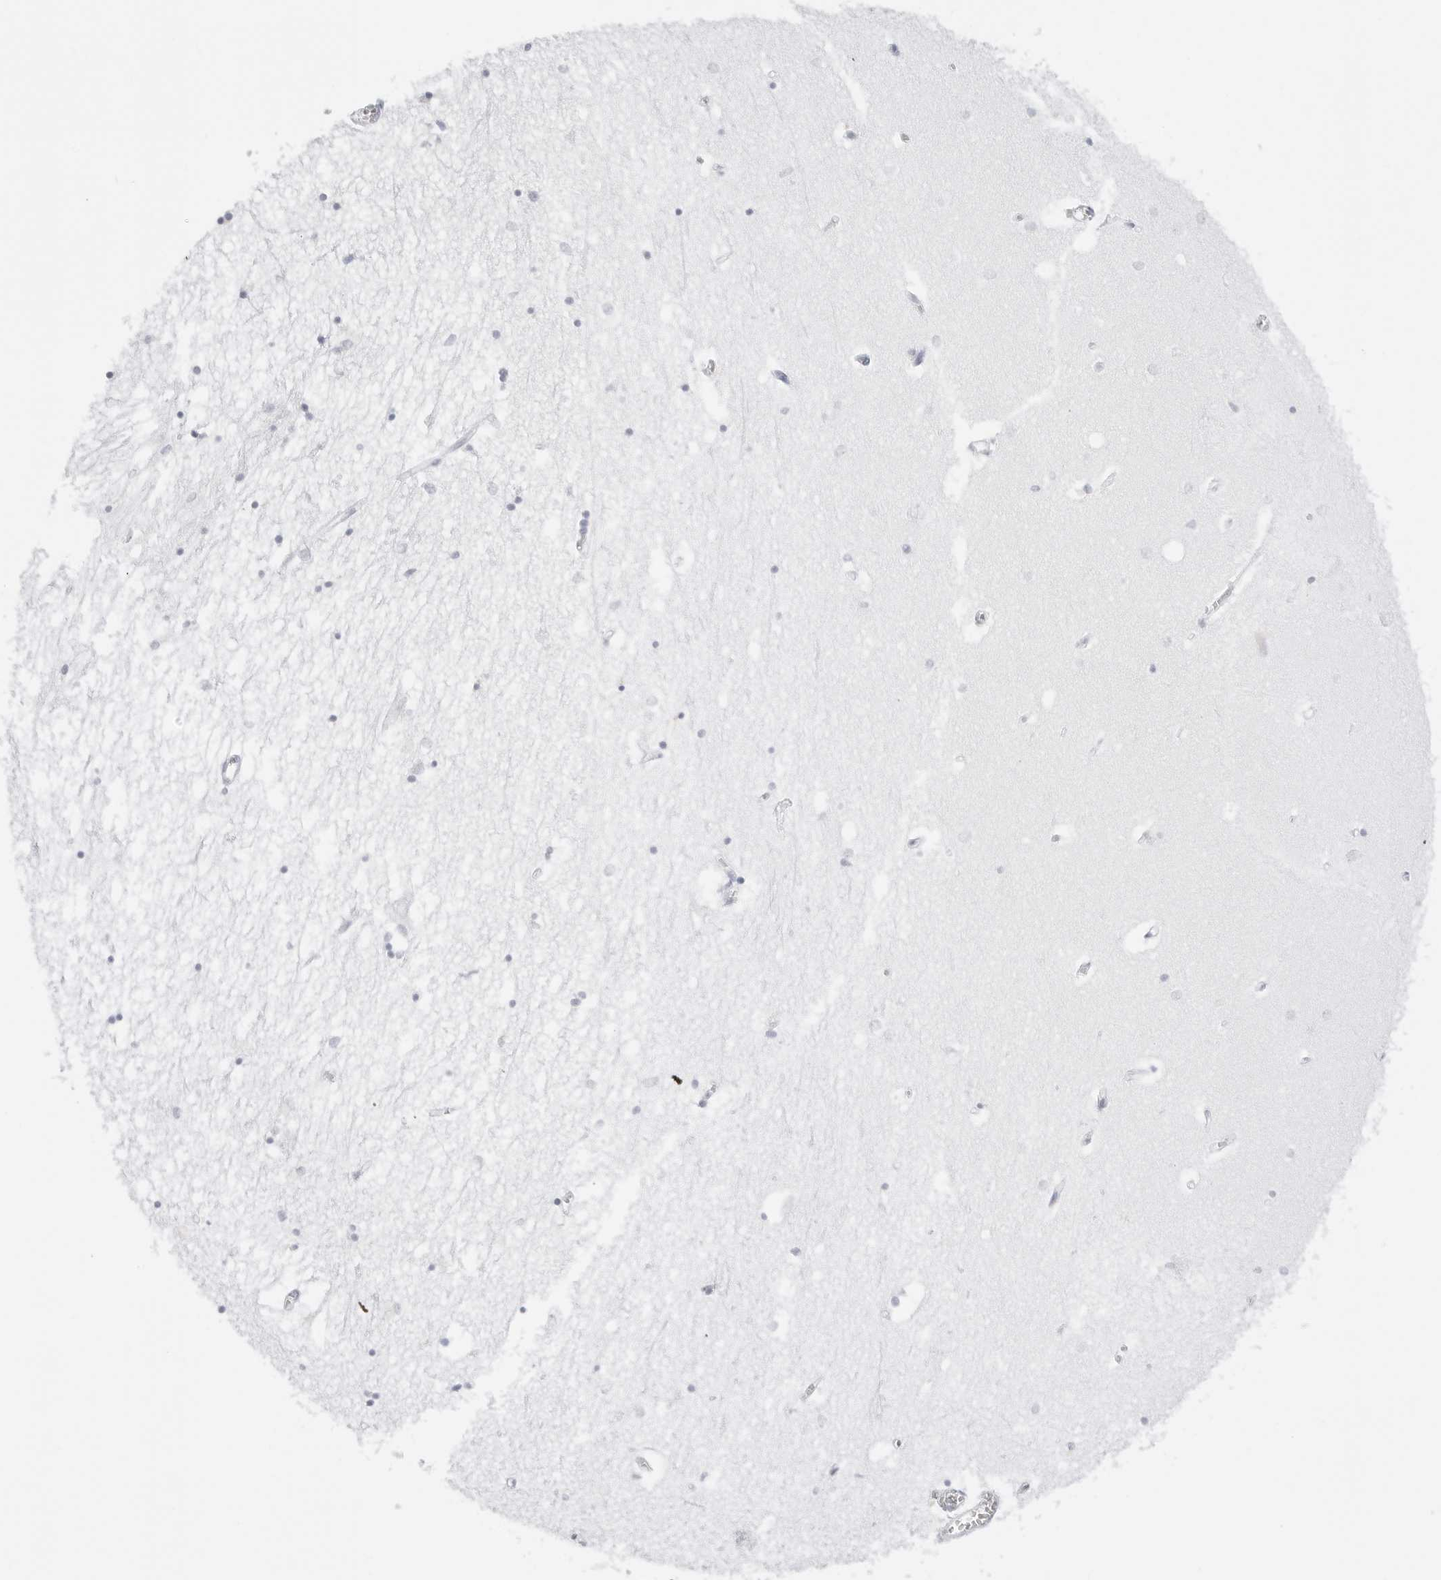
{"staining": {"intensity": "negative", "quantity": "none", "location": "none"}, "tissue": "hippocampus", "cell_type": "Glial cells", "image_type": "normal", "snomed": [{"axis": "morphology", "description": "Normal tissue, NOS"}, {"axis": "topography", "description": "Hippocampus"}], "caption": "Immunohistochemical staining of unremarkable human hippocampus displays no significant staining in glial cells. Brightfield microscopy of immunohistochemistry stained with DAB (3,3'-diaminobenzidine) (brown) and hematoxylin (blue), captured at high magnification.", "gene": "TFF2", "patient": {"sex": "male", "age": 70}}